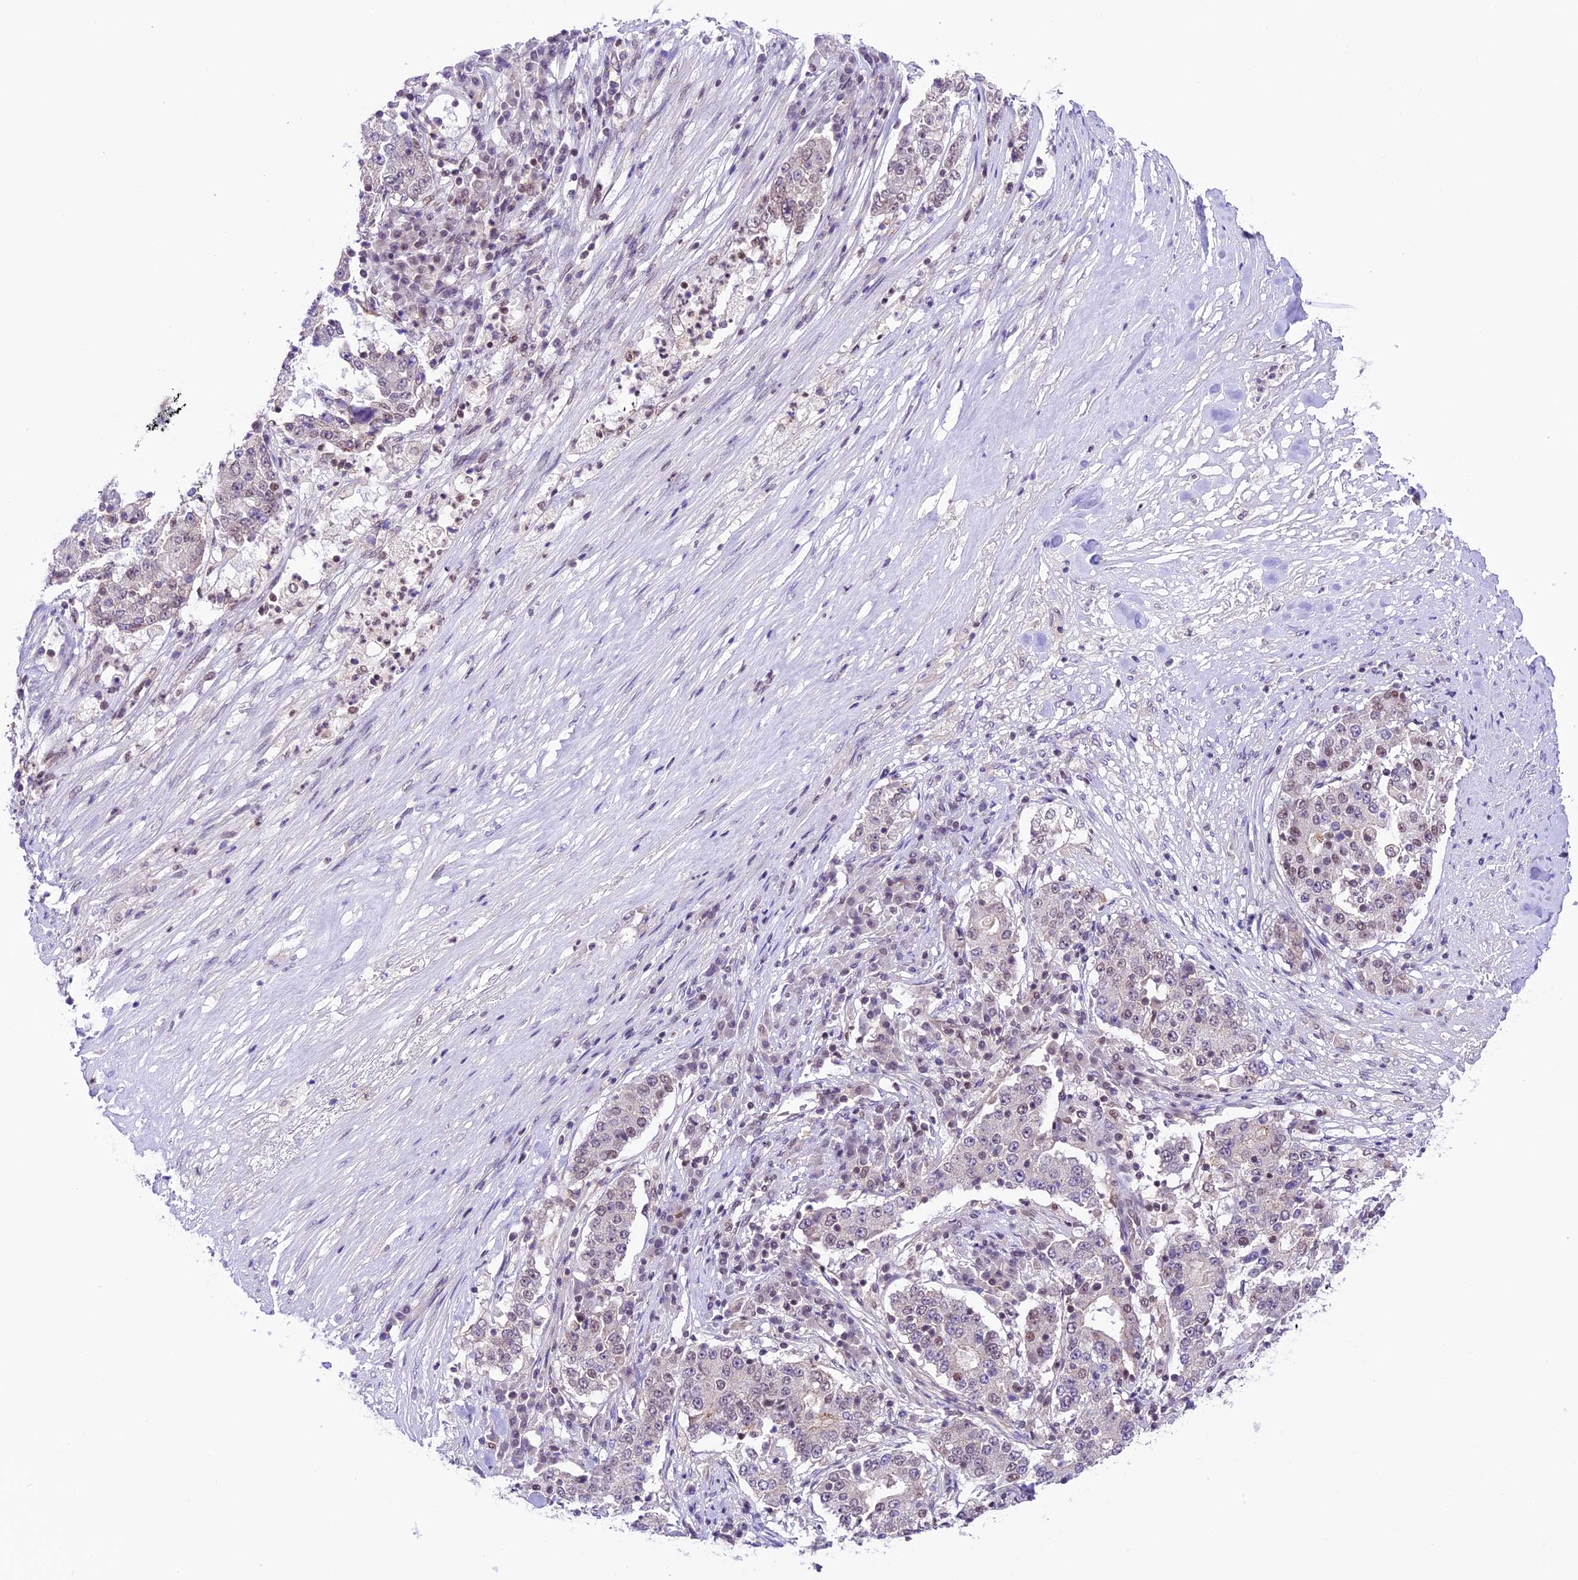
{"staining": {"intensity": "weak", "quantity": "25%-75%", "location": "nuclear"}, "tissue": "stomach cancer", "cell_type": "Tumor cells", "image_type": "cancer", "snomed": [{"axis": "morphology", "description": "Adenocarcinoma, NOS"}, {"axis": "topography", "description": "Stomach"}], "caption": "Stomach adenocarcinoma stained with a protein marker exhibits weak staining in tumor cells.", "gene": "SHKBP1", "patient": {"sex": "male", "age": 59}}